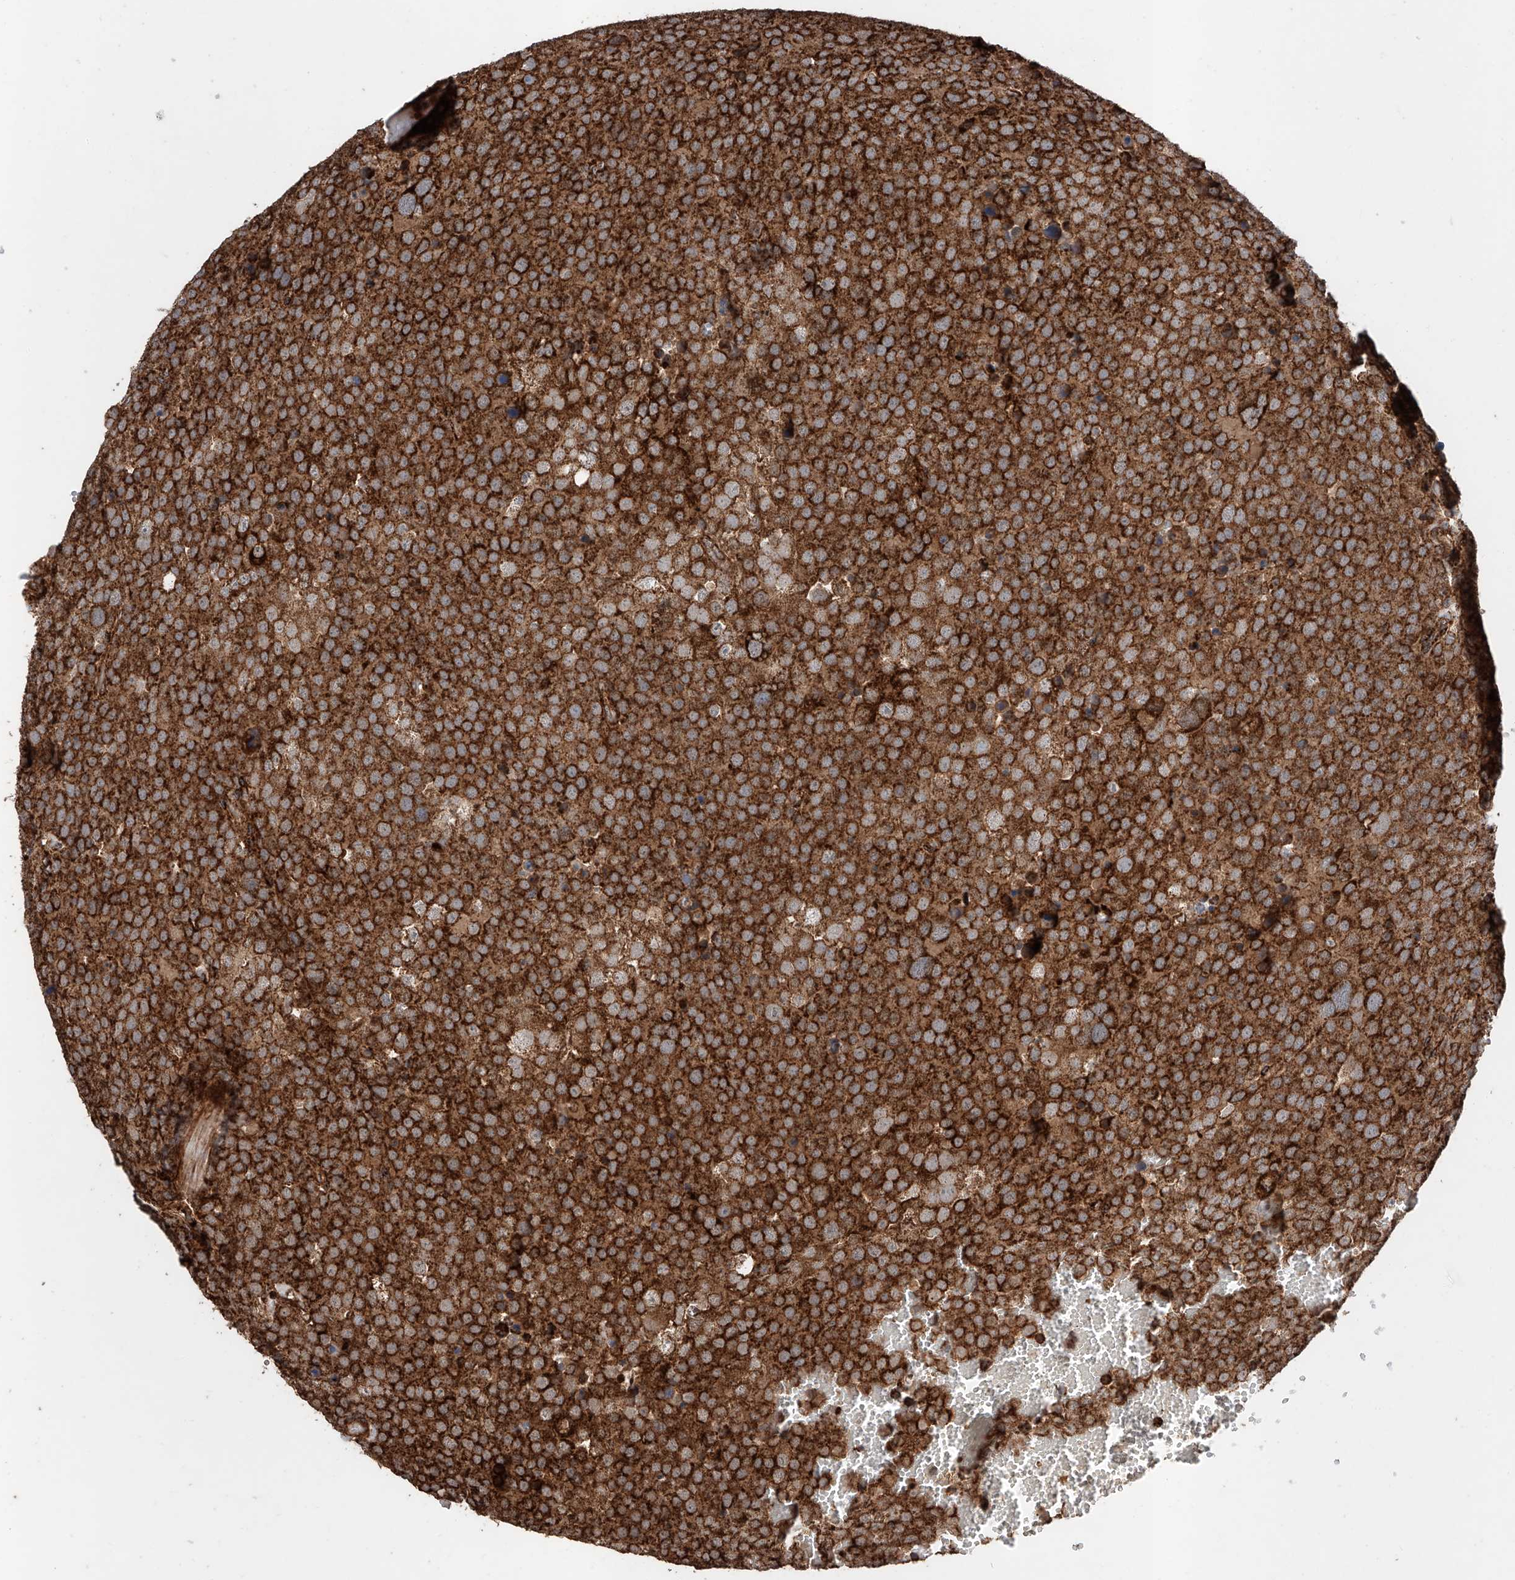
{"staining": {"intensity": "strong", "quantity": ">75%", "location": "cytoplasmic/membranous"}, "tissue": "testis cancer", "cell_type": "Tumor cells", "image_type": "cancer", "snomed": [{"axis": "morphology", "description": "Seminoma, NOS"}, {"axis": "topography", "description": "Testis"}], "caption": "A histopathology image showing strong cytoplasmic/membranous staining in approximately >75% of tumor cells in testis cancer, as visualized by brown immunohistochemical staining.", "gene": "PISD", "patient": {"sex": "male", "age": 71}}